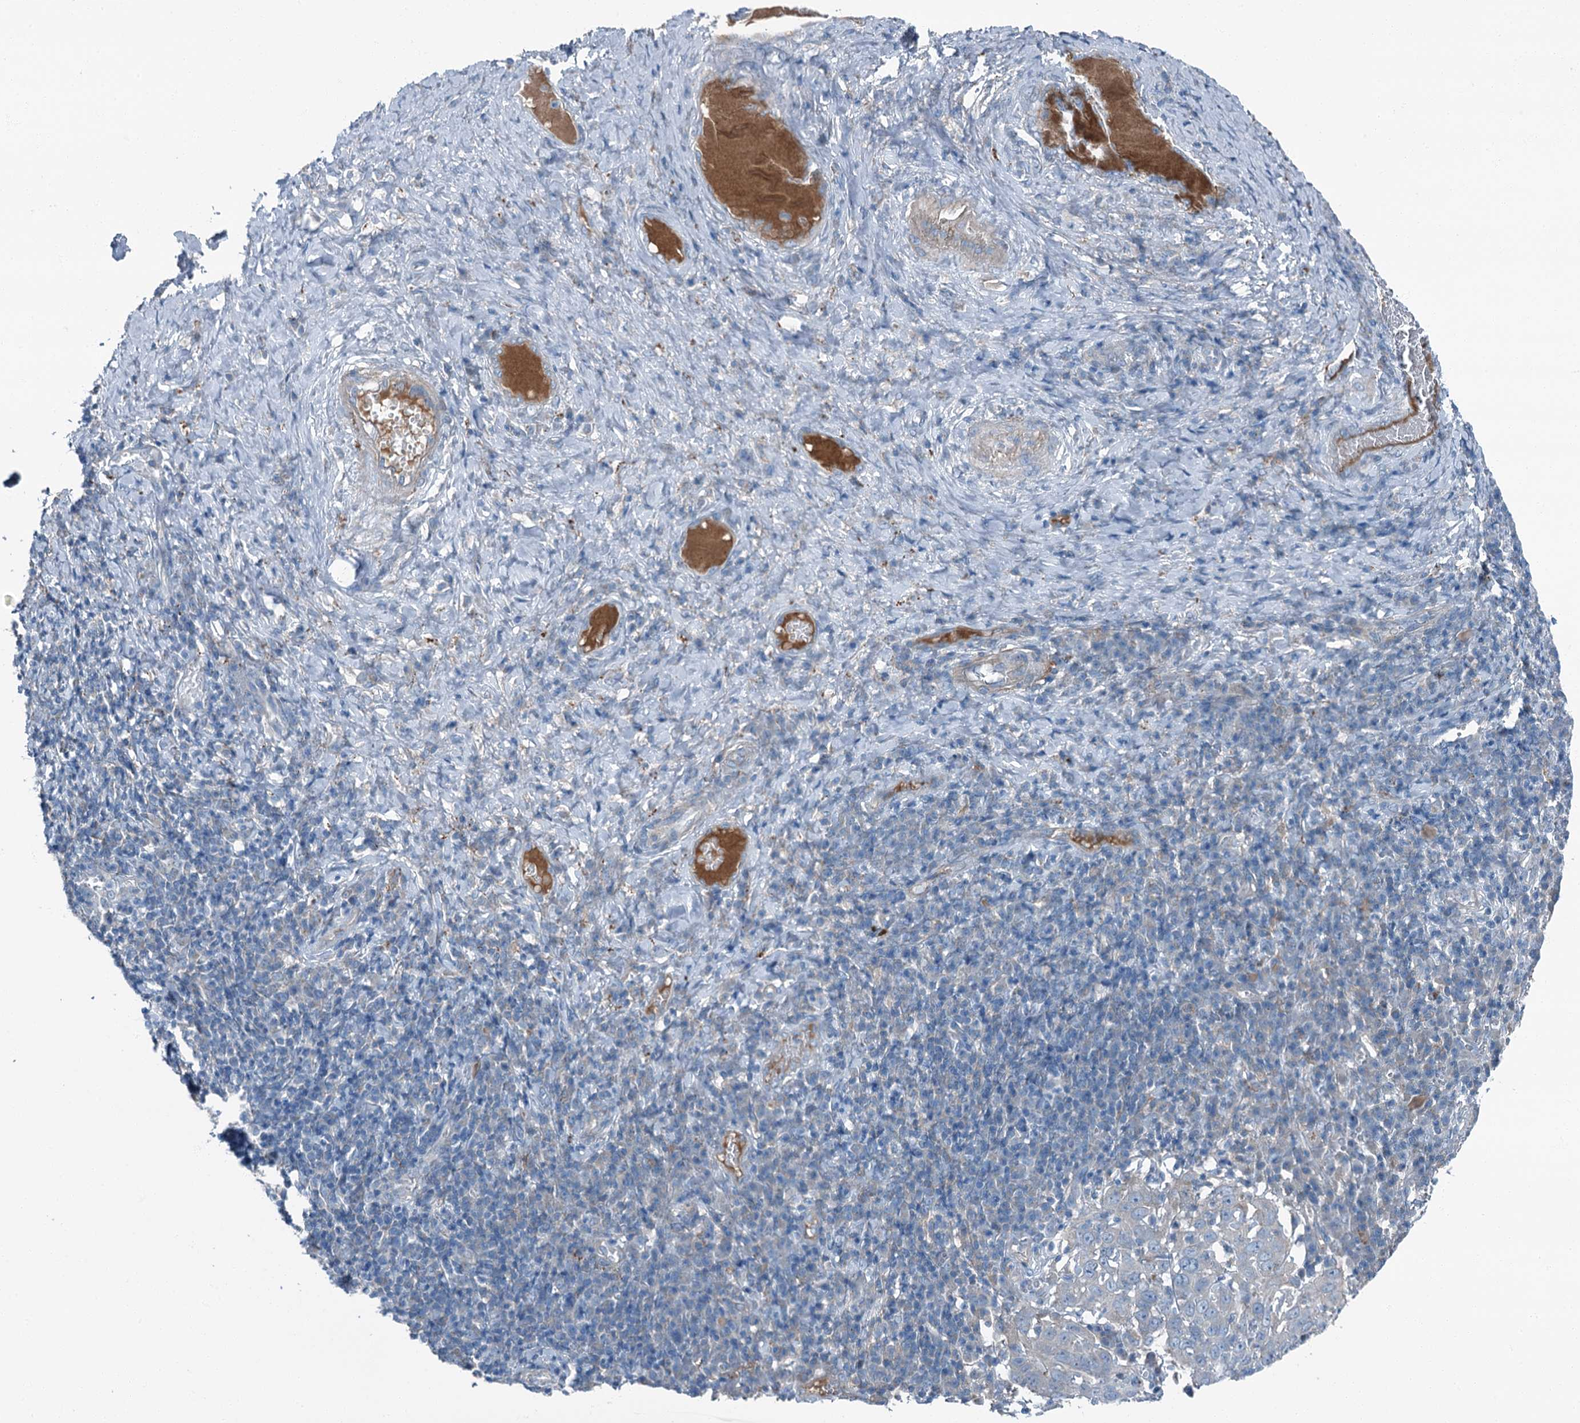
{"staining": {"intensity": "negative", "quantity": "none", "location": "none"}, "tissue": "cervical cancer", "cell_type": "Tumor cells", "image_type": "cancer", "snomed": [{"axis": "morphology", "description": "Squamous cell carcinoma, NOS"}, {"axis": "topography", "description": "Cervix"}], "caption": "Immunohistochemistry of cervical cancer (squamous cell carcinoma) demonstrates no positivity in tumor cells.", "gene": "AXL", "patient": {"sex": "female", "age": 46}}